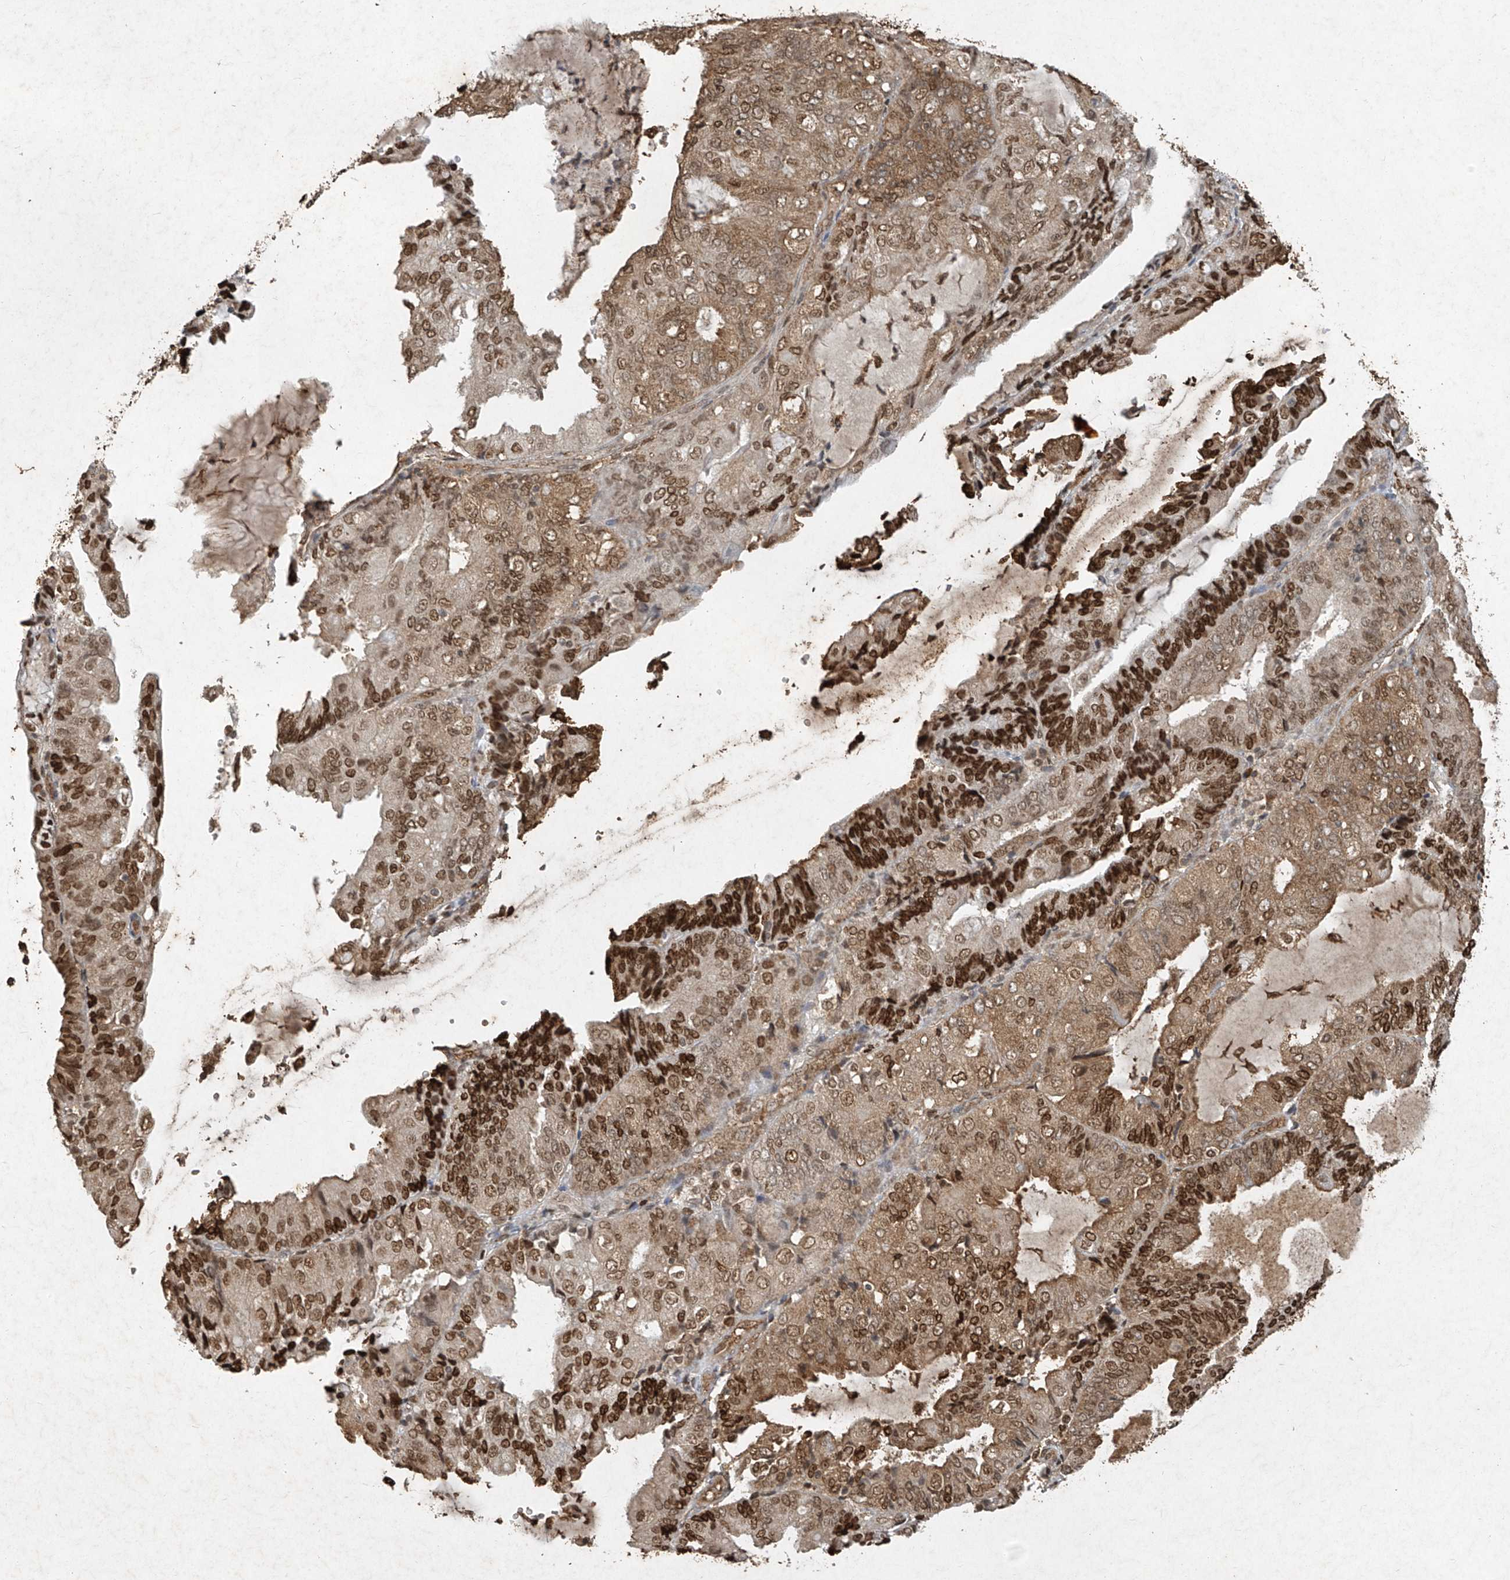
{"staining": {"intensity": "moderate", "quantity": ">75%", "location": "cytoplasmic/membranous,nuclear"}, "tissue": "endometrial cancer", "cell_type": "Tumor cells", "image_type": "cancer", "snomed": [{"axis": "morphology", "description": "Adenocarcinoma, NOS"}, {"axis": "topography", "description": "Endometrium"}], "caption": "The image shows immunohistochemical staining of endometrial adenocarcinoma. There is moderate cytoplasmic/membranous and nuclear expression is identified in approximately >75% of tumor cells.", "gene": "ATRIP", "patient": {"sex": "female", "age": 81}}